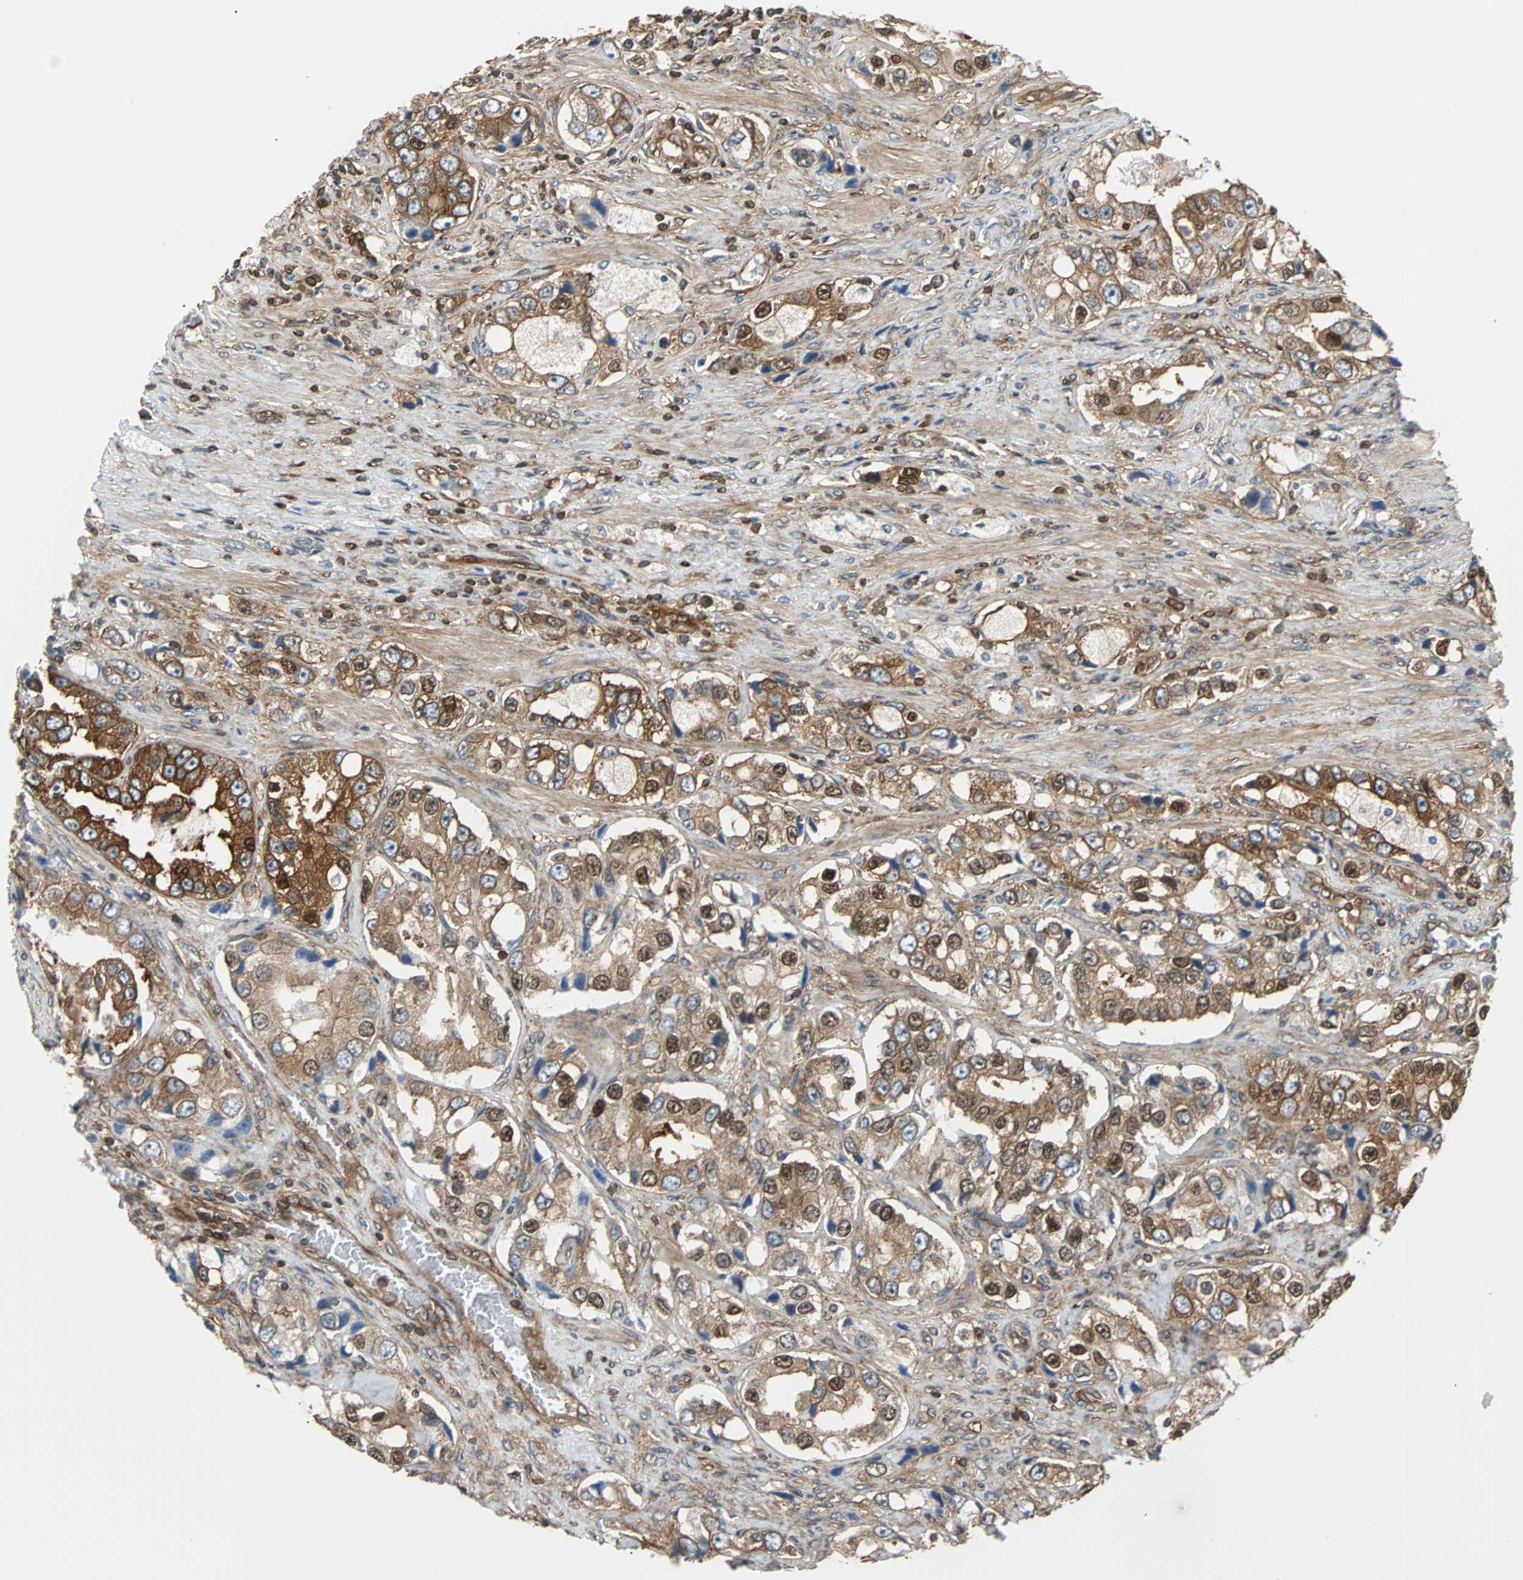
{"staining": {"intensity": "strong", "quantity": ">75%", "location": "cytoplasmic/membranous,nuclear"}, "tissue": "prostate cancer", "cell_type": "Tumor cells", "image_type": "cancer", "snomed": [{"axis": "morphology", "description": "Adenocarcinoma, High grade"}, {"axis": "topography", "description": "Prostate"}], "caption": "Protein expression analysis of human prostate cancer (adenocarcinoma (high-grade)) reveals strong cytoplasmic/membranous and nuclear staining in about >75% of tumor cells.", "gene": "RELA", "patient": {"sex": "male", "age": 63}}